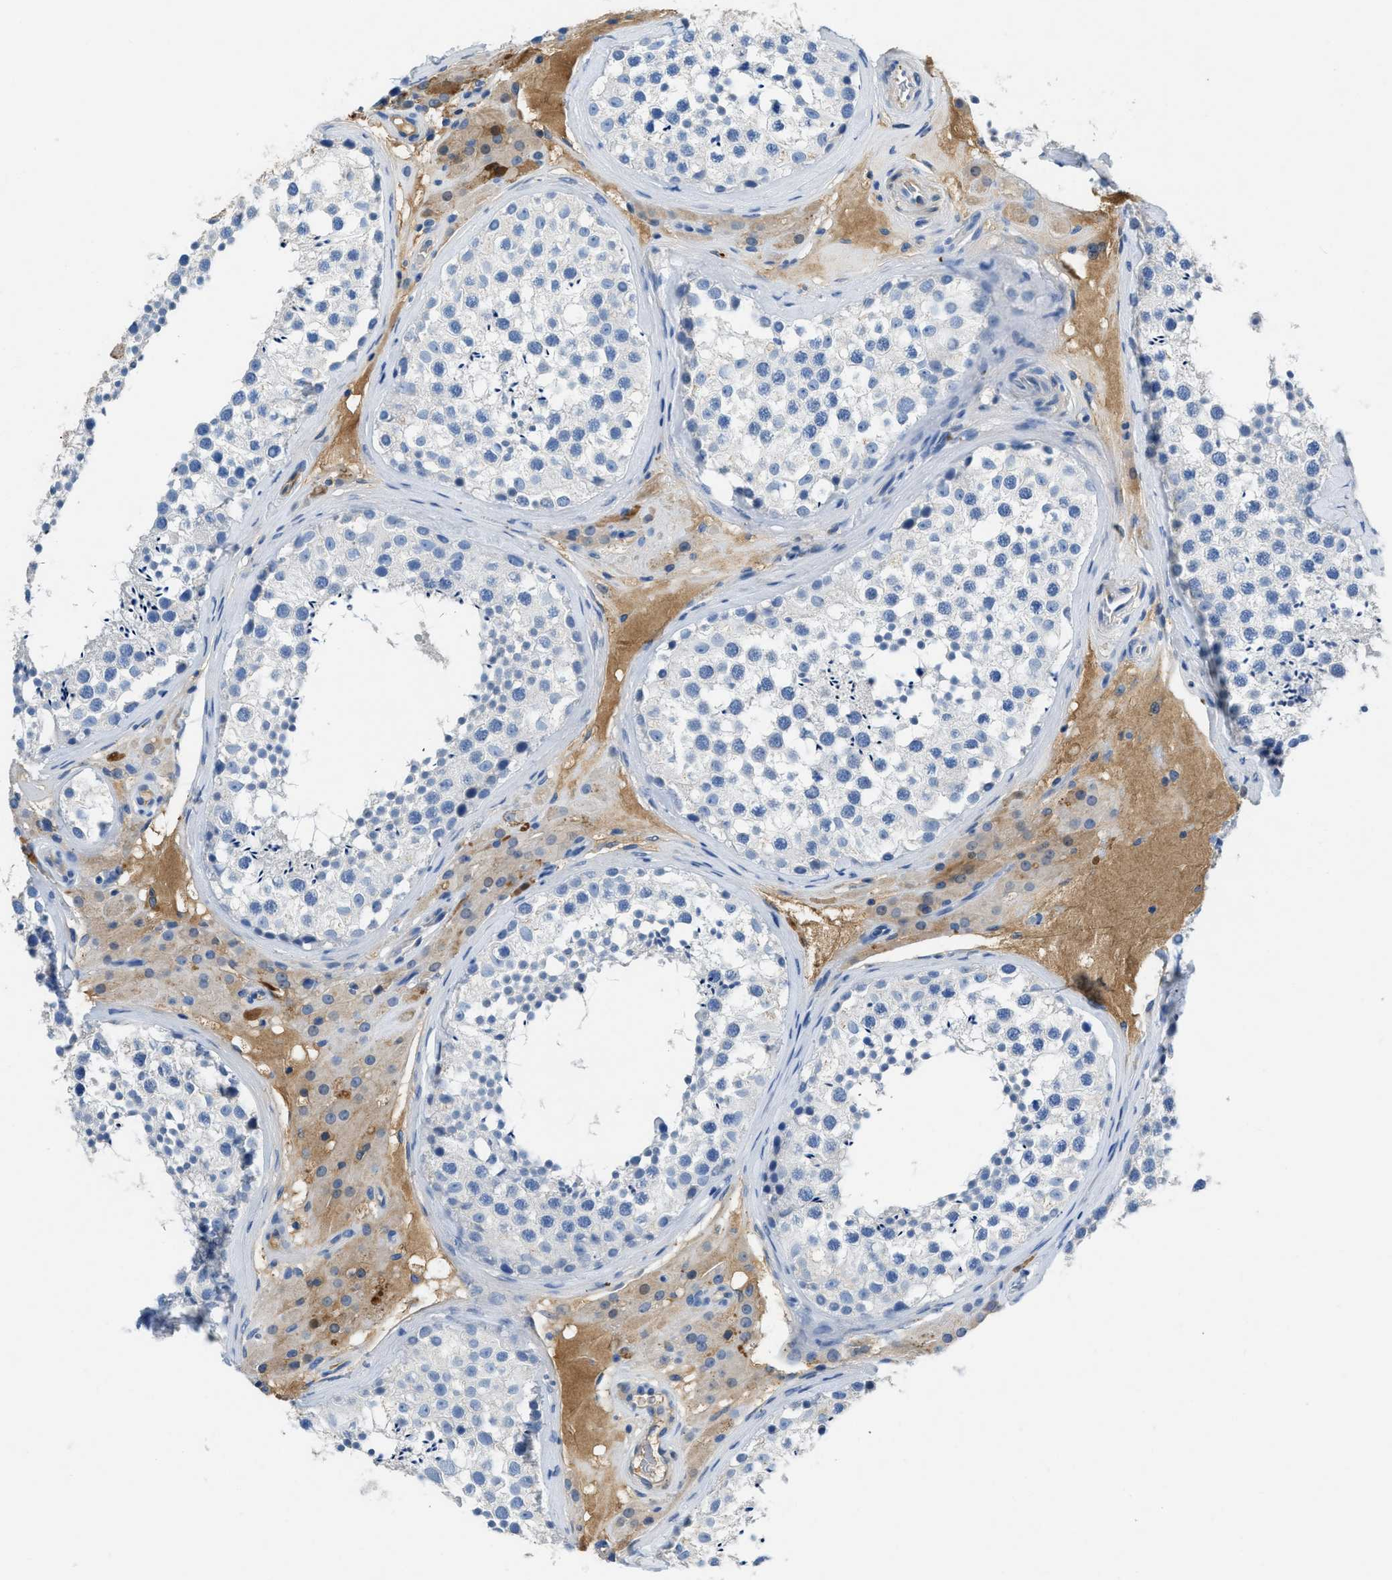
{"staining": {"intensity": "negative", "quantity": "none", "location": "none"}, "tissue": "testis", "cell_type": "Cells in seminiferous ducts", "image_type": "normal", "snomed": [{"axis": "morphology", "description": "Normal tissue, NOS"}, {"axis": "topography", "description": "Testis"}], "caption": "Human testis stained for a protein using immunohistochemistry (IHC) shows no positivity in cells in seminiferous ducts.", "gene": "SPEG", "patient": {"sex": "male", "age": 46}}